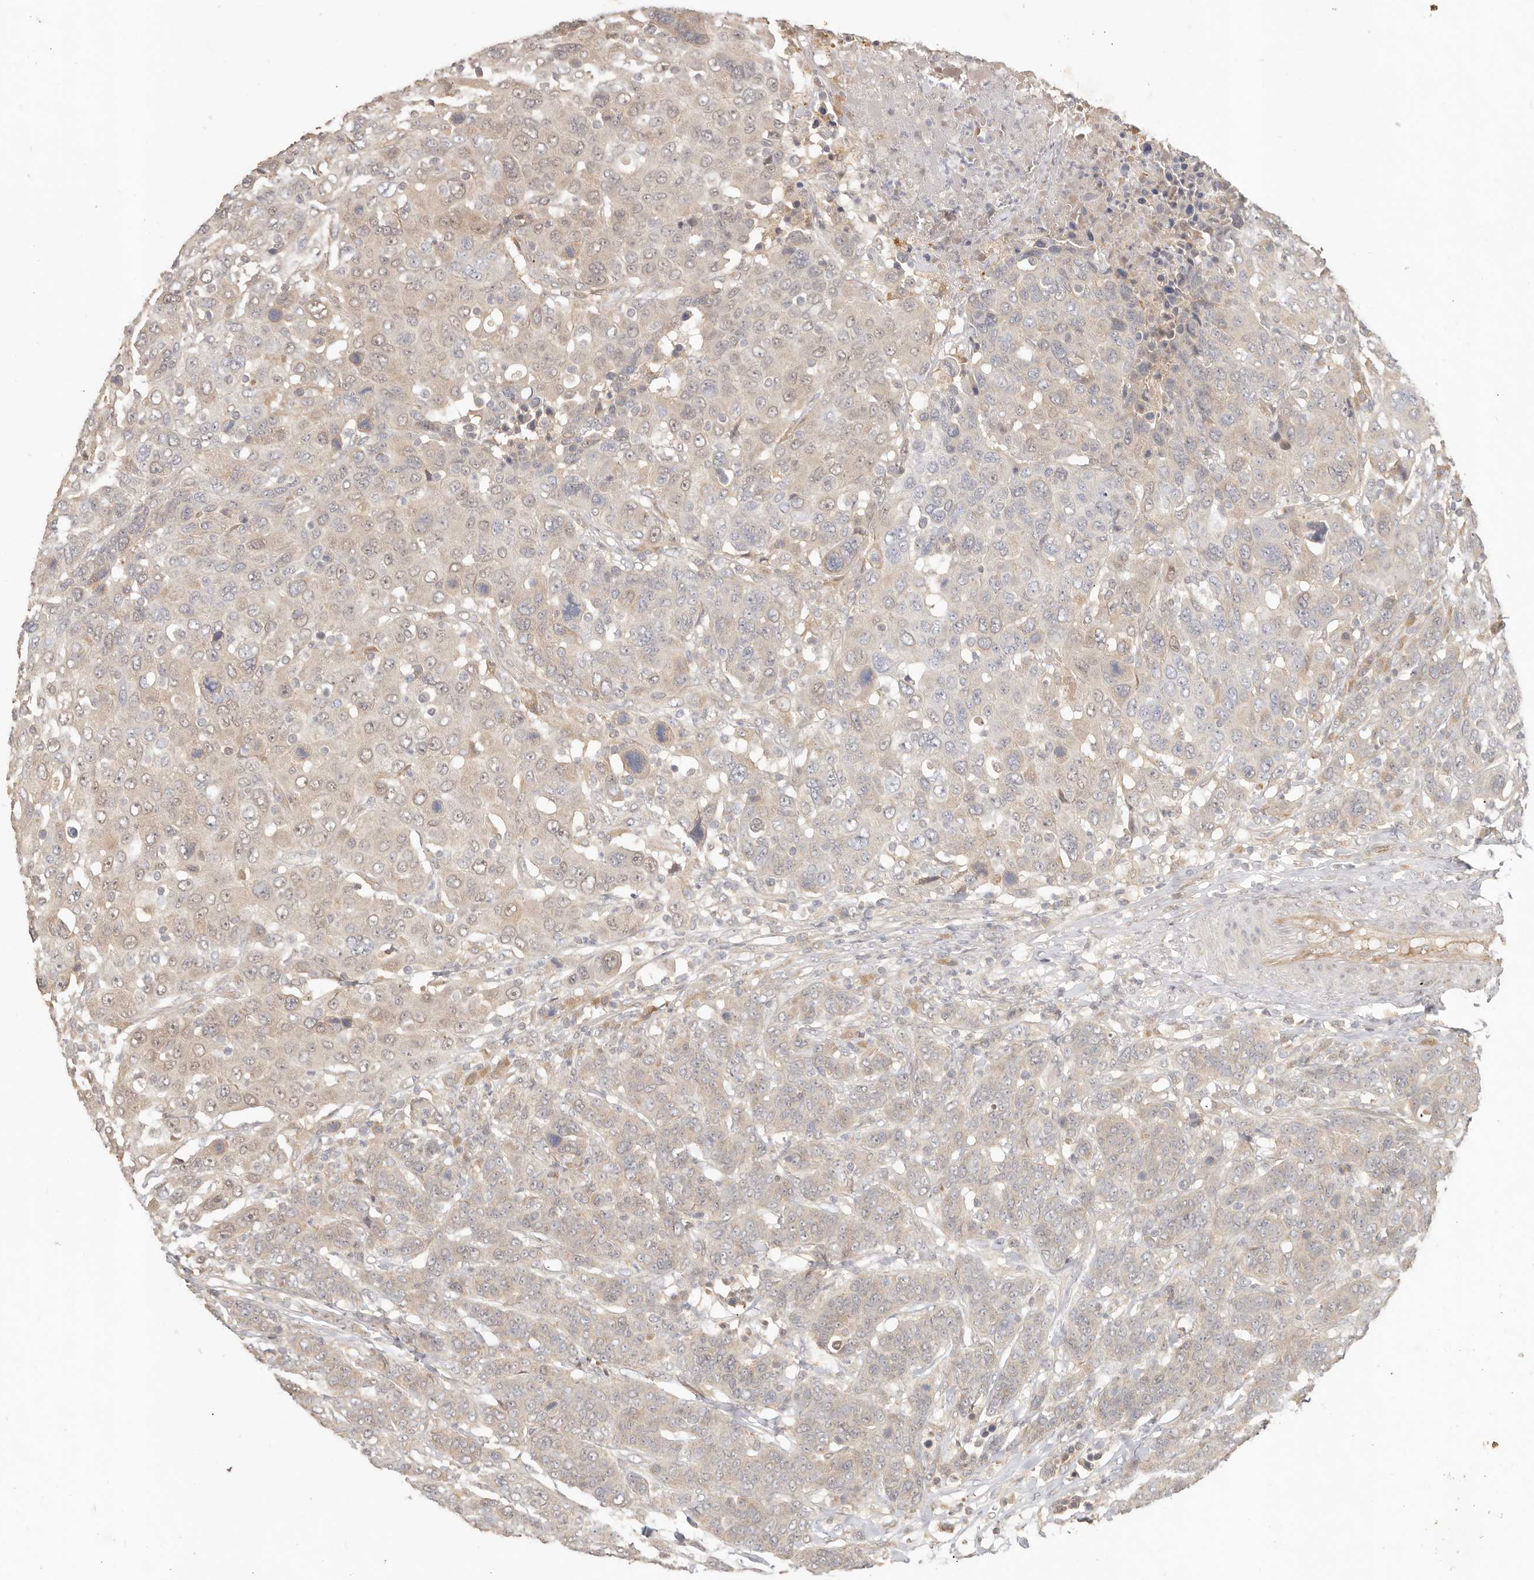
{"staining": {"intensity": "weak", "quantity": "<25%", "location": "cytoplasmic/membranous,nuclear"}, "tissue": "breast cancer", "cell_type": "Tumor cells", "image_type": "cancer", "snomed": [{"axis": "morphology", "description": "Duct carcinoma"}, {"axis": "topography", "description": "Breast"}], "caption": "Breast cancer was stained to show a protein in brown. There is no significant expression in tumor cells.", "gene": "MTFR2", "patient": {"sex": "female", "age": 37}}